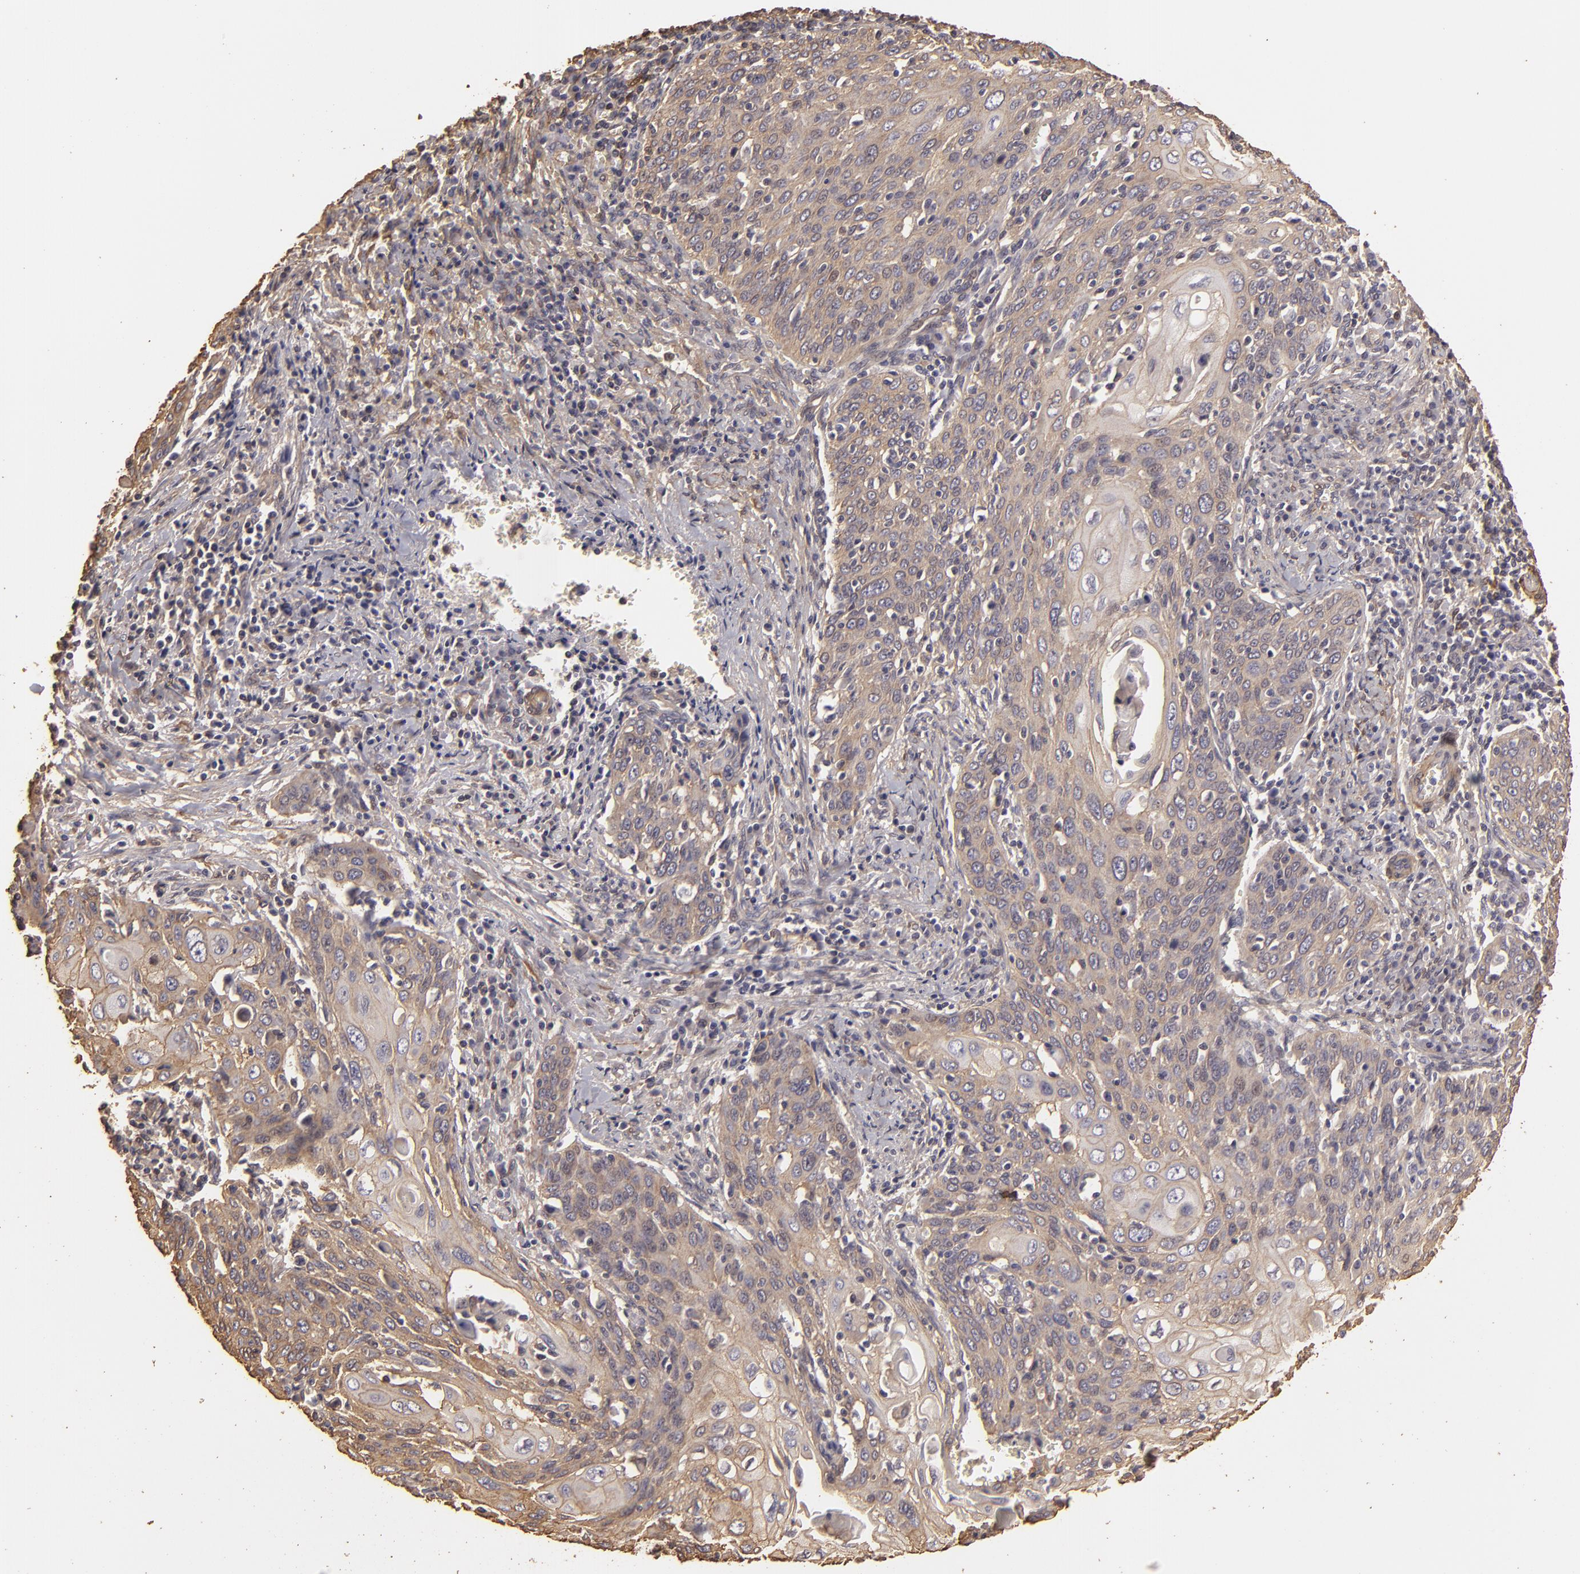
{"staining": {"intensity": "weak", "quantity": ">75%", "location": "cytoplasmic/membranous"}, "tissue": "cervical cancer", "cell_type": "Tumor cells", "image_type": "cancer", "snomed": [{"axis": "morphology", "description": "Squamous cell carcinoma, NOS"}, {"axis": "topography", "description": "Cervix"}], "caption": "Tumor cells reveal low levels of weak cytoplasmic/membranous staining in about >75% of cells in human cervical cancer.", "gene": "HSPB6", "patient": {"sex": "female", "age": 54}}